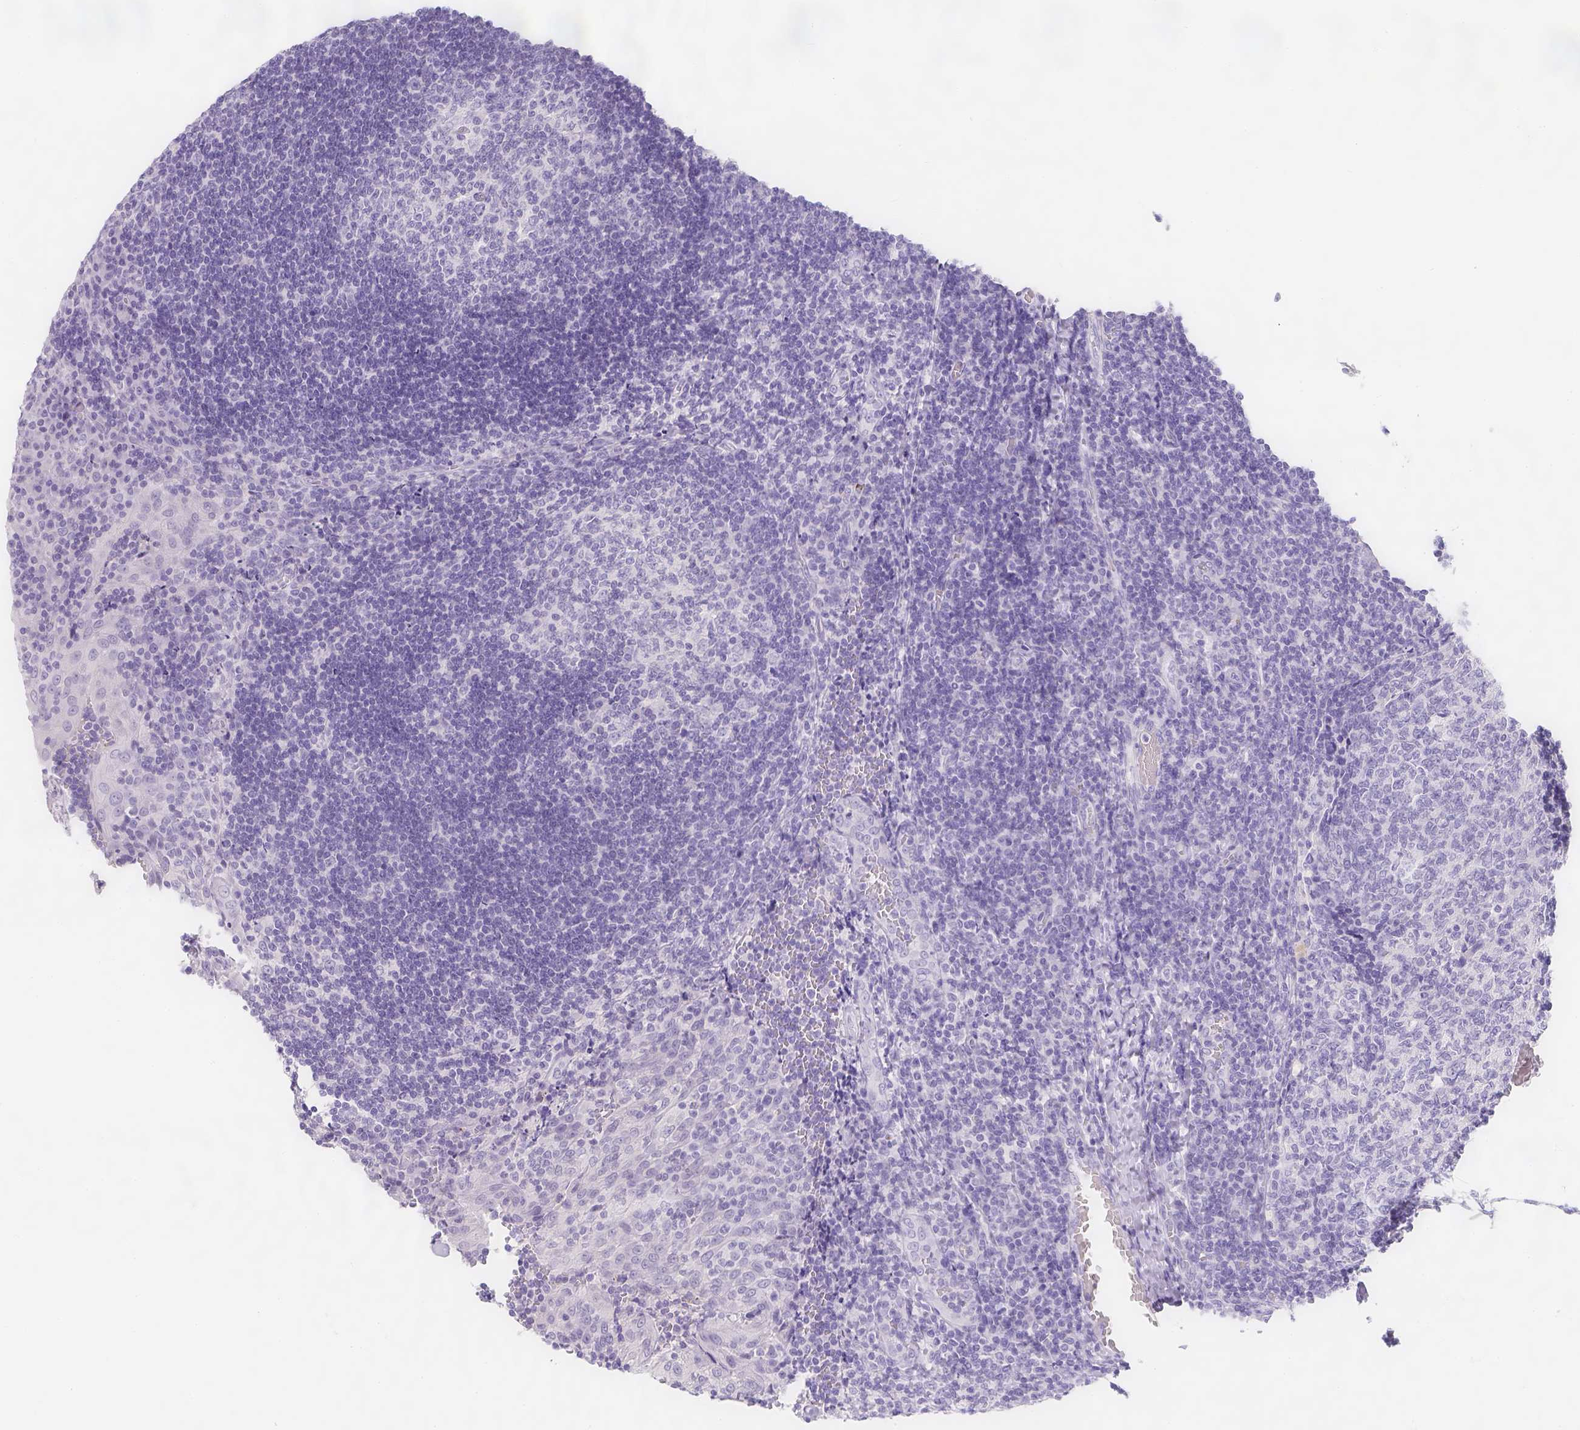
{"staining": {"intensity": "negative", "quantity": "none", "location": "none"}, "tissue": "tonsil", "cell_type": "Germinal center cells", "image_type": "normal", "snomed": [{"axis": "morphology", "description": "Normal tissue, NOS"}, {"axis": "topography", "description": "Tonsil"}], "caption": "This photomicrograph is of normal tonsil stained with immunohistochemistry (IHC) to label a protein in brown with the nuclei are counter-stained blue. There is no positivity in germinal center cells.", "gene": "SLC18A1", "patient": {"sex": "male", "age": 17}}